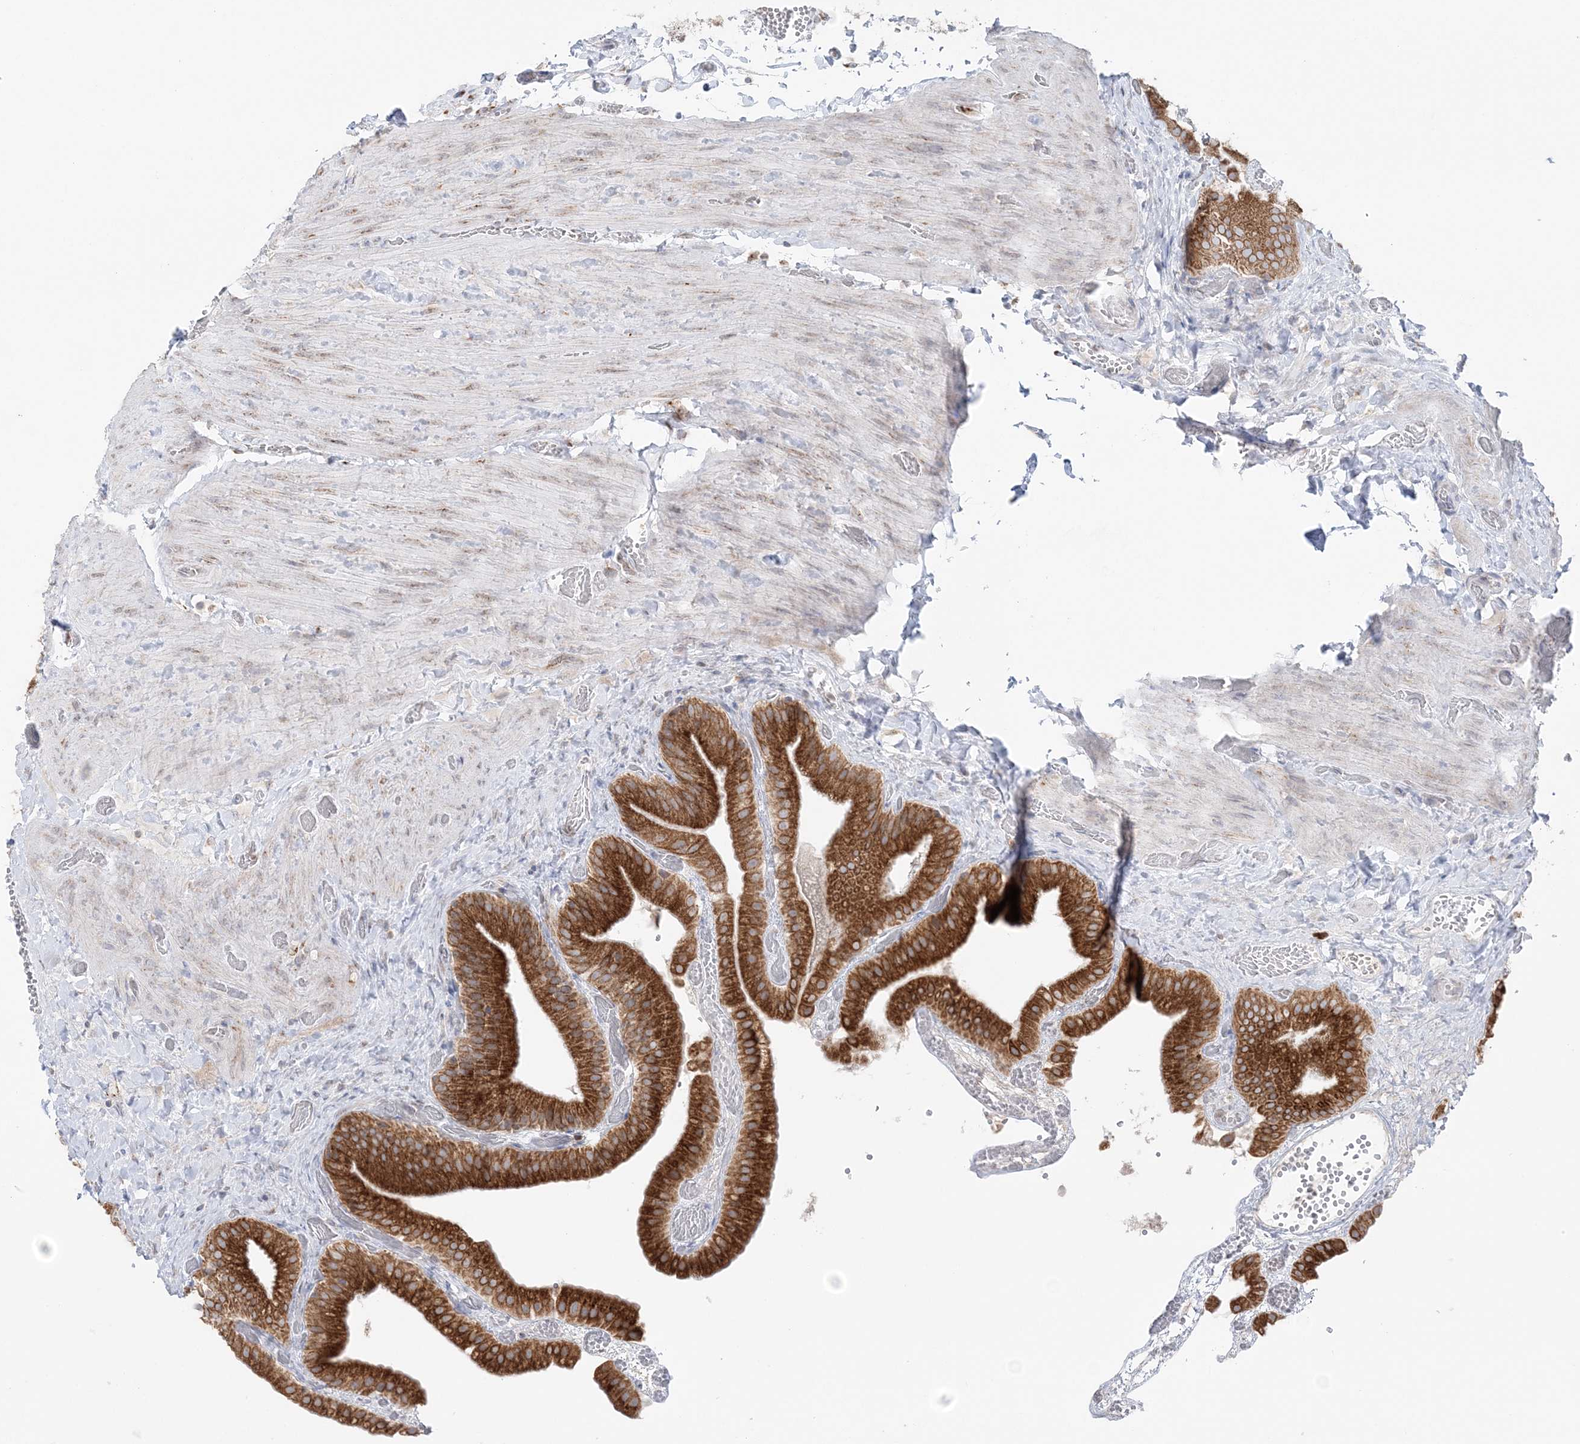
{"staining": {"intensity": "strong", "quantity": ">75%", "location": "cytoplasmic/membranous"}, "tissue": "gallbladder", "cell_type": "Glandular cells", "image_type": "normal", "snomed": [{"axis": "morphology", "description": "Normal tissue, NOS"}, {"axis": "topography", "description": "Gallbladder"}], "caption": "The photomicrograph demonstrates immunohistochemical staining of unremarkable gallbladder. There is strong cytoplasmic/membranous positivity is identified in approximately >75% of glandular cells.", "gene": "TMED10", "patient": {"sex": "female", "age": 64}}